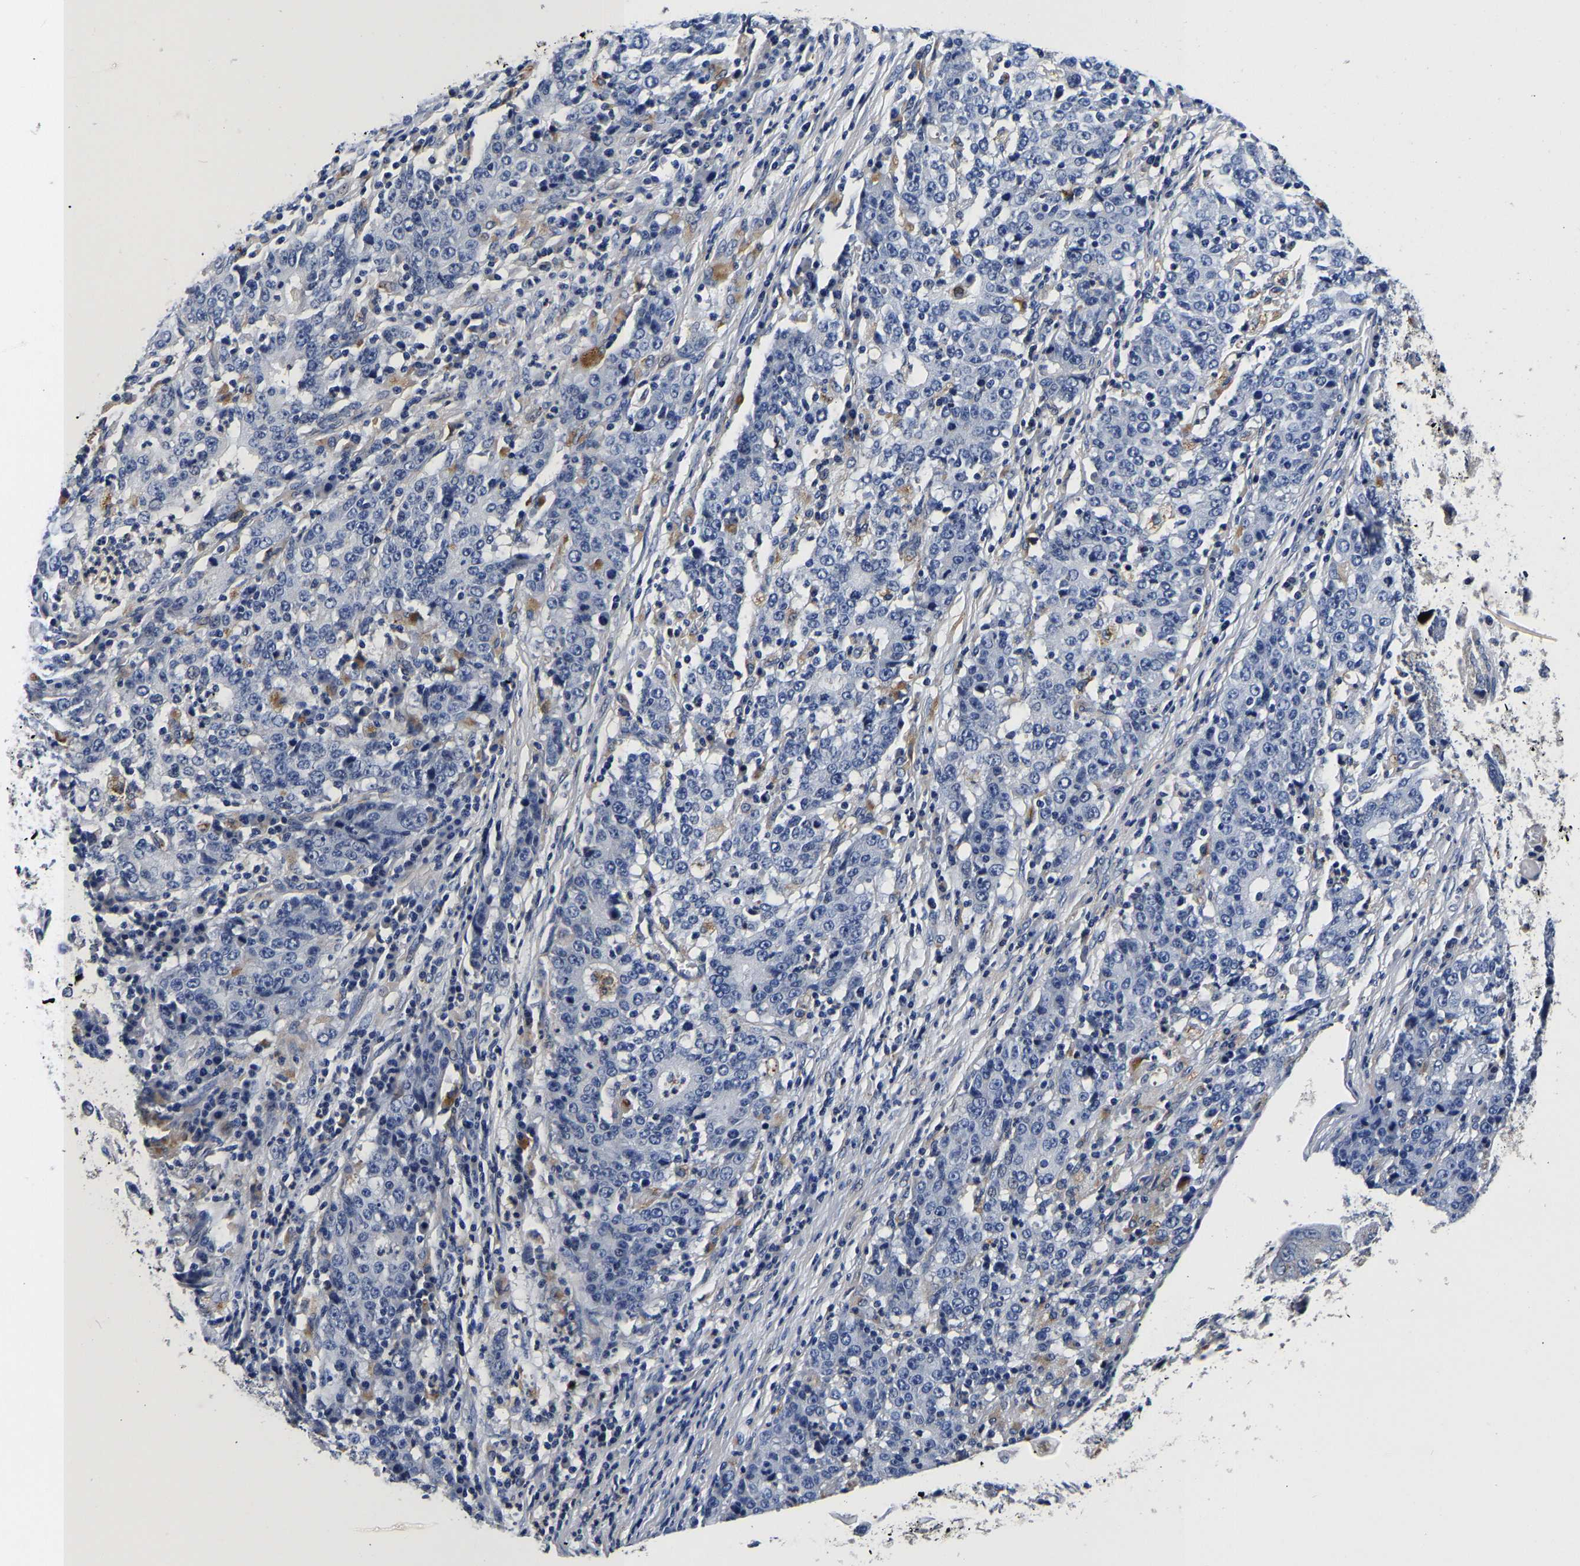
{"staining": {"intensity": "negative", "quantity": "none", "location": "none"}, "tissue": "stomach cancer", "cell_type": "Tumor cells", "image_type": "cancer", "snomed": [{"axis": "morphology", "description": "Adenocarcinoma, NOS"}, {"axis": "topography", "description": "Stomach"}], "caption": "The micrograph demonstrates no significant staining in tumor cells of stomach cancer (adenocarcinoma).", "gene": "GRN", "patient": {"sex": "female", "age": 65}}